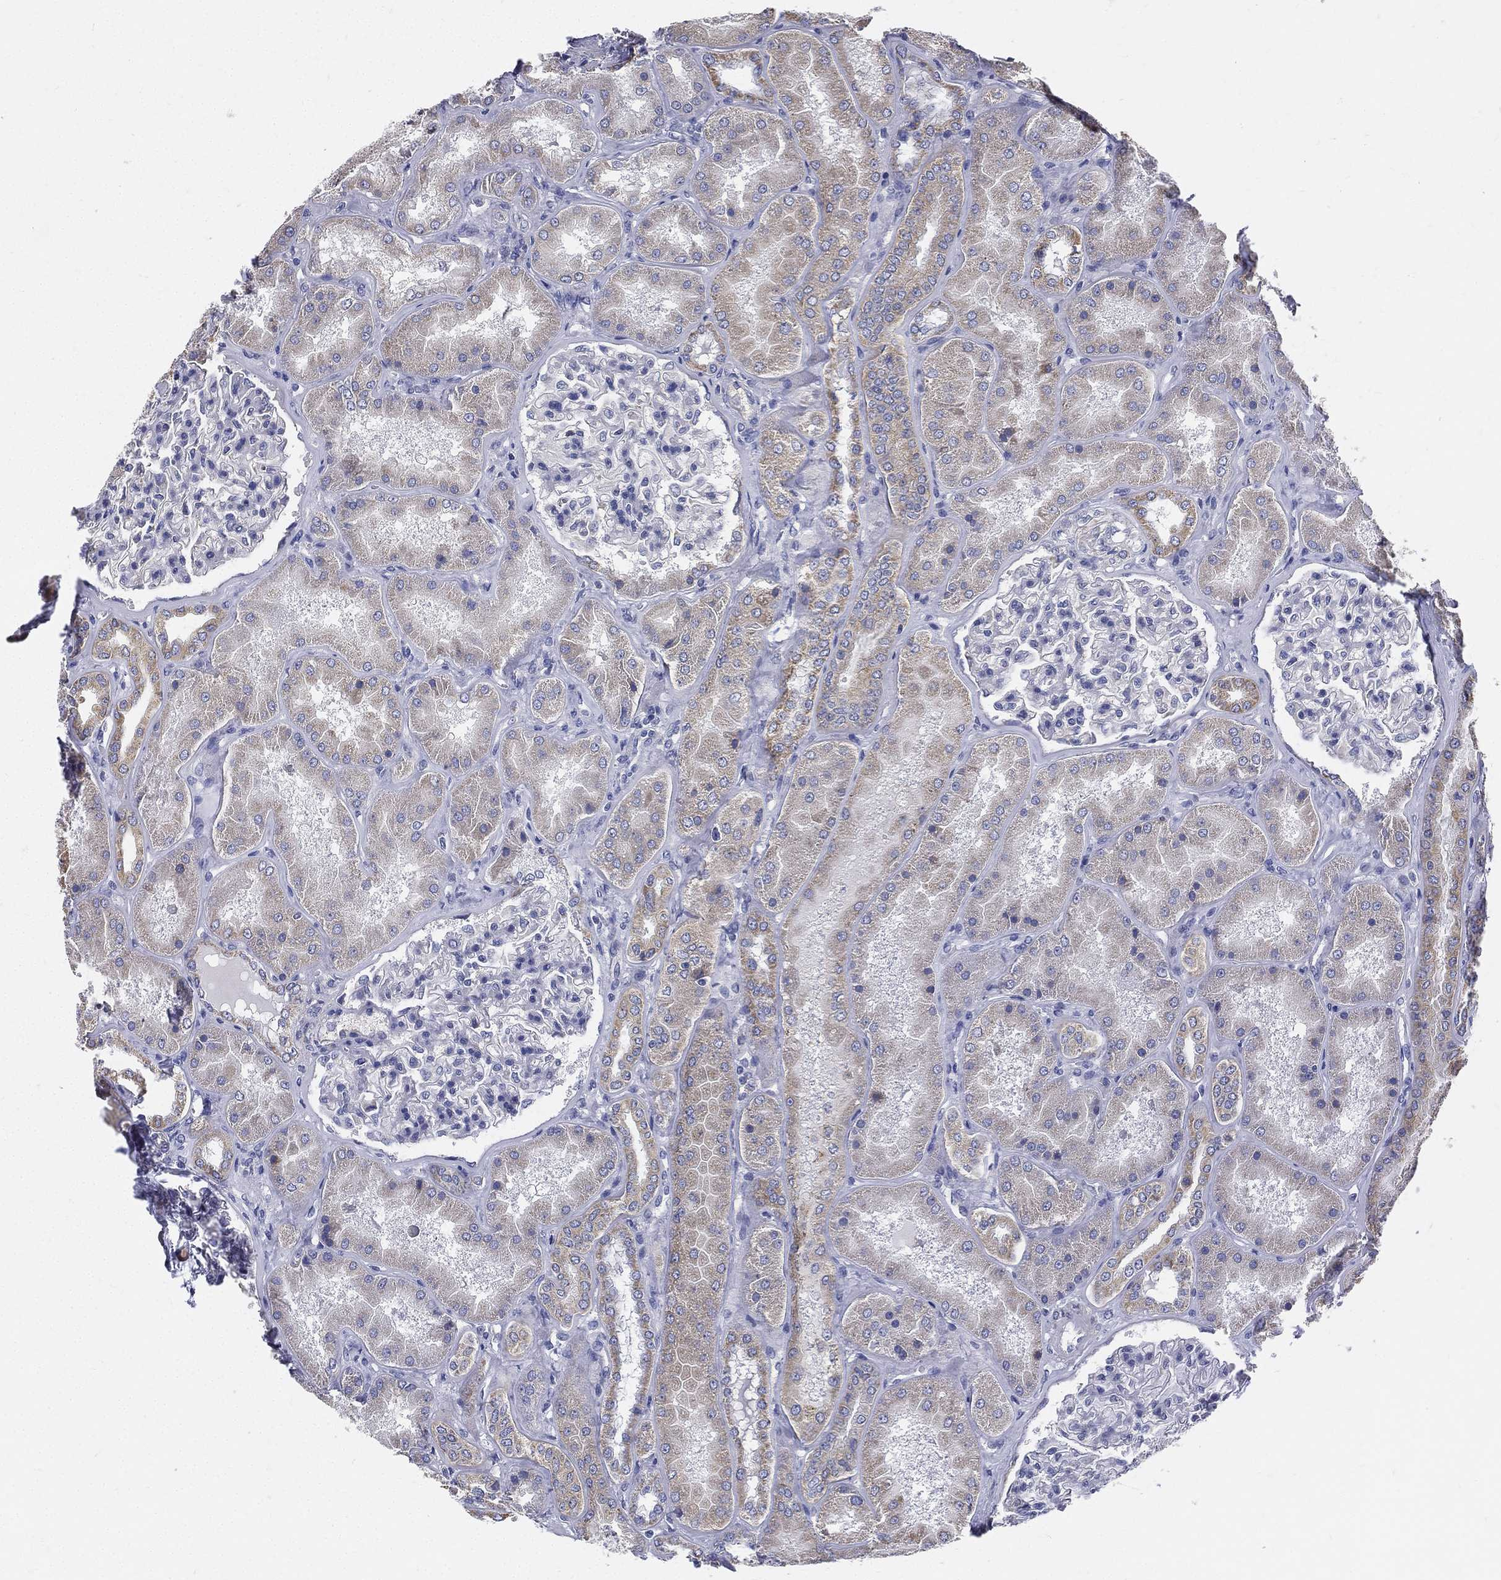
{"staining": {"intensity": "negative", "quantity": "none", "location": "none"}, "tissue": "kidney", "cell_type": "Cells in glomeruli", "image_type": "normal", "snomed": [{"axis": "morphology", "description": "Normal tissue, NOS"}, {"axis": "topography", "description": "Kidney"}], "caption": "Immunohistochemistry micrograph of normal kidney: kidney stained with DAB shows no significant protein expression in cells in glomeruli. (DAB (3,3'-diaminobenzidine) immunohistochemistry with hematoxylin counter stain).", "gene": "PWWP3A", "patient": {"sex": "female", "age": 56}}